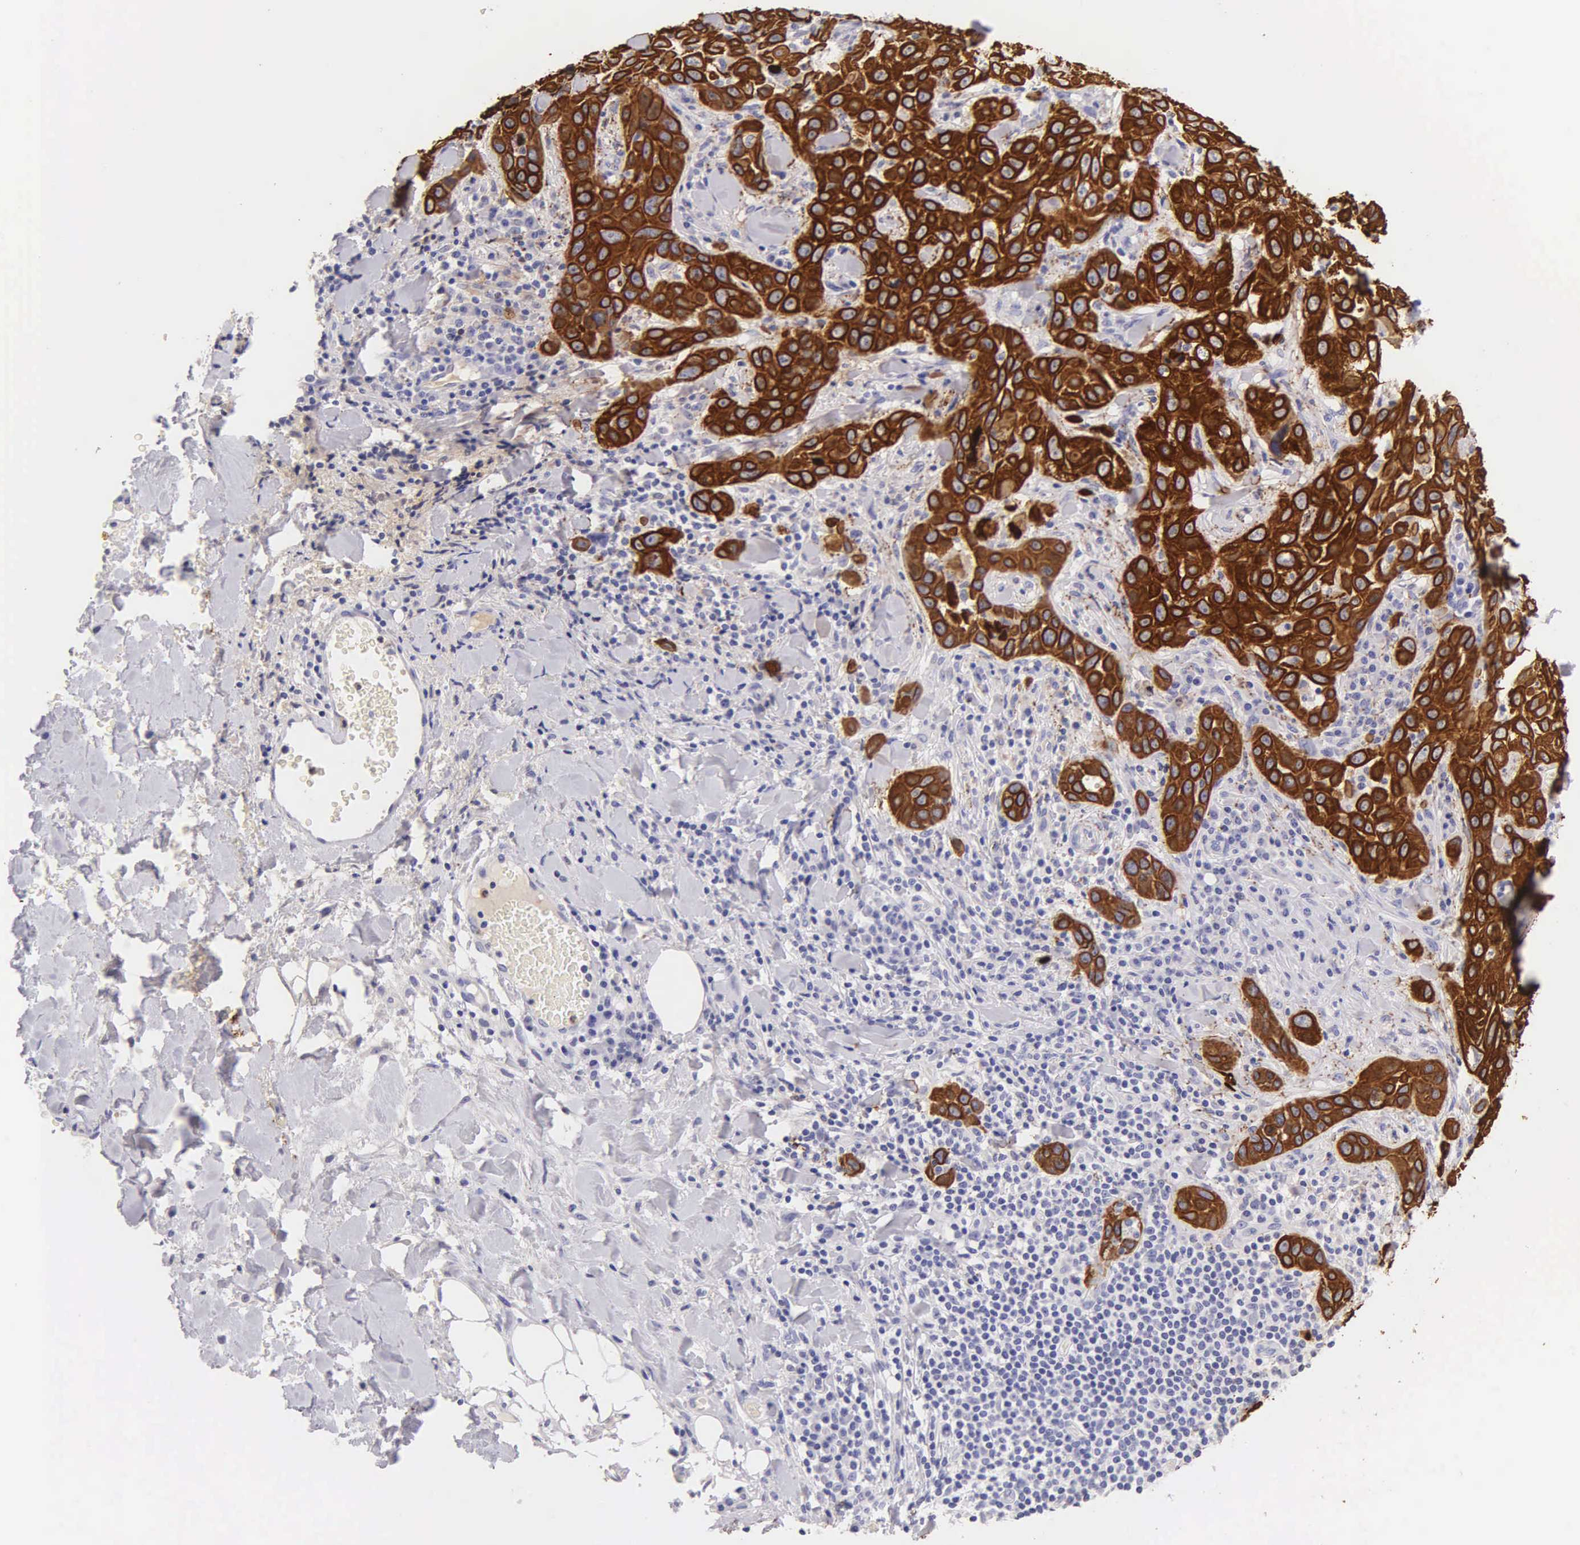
{"staining": {"intensity": "strong", "quantity": ">75%", "location": "cytoplasmic/membranous"}, "tissue": "skin cancer", "cell_type": "Tumor cells", "image_type": "cancer", "snomed": [{"axis": "morphology", "description": "Squamous cell carcinoma, NOS"}, {"axis": "topography", "description": "Skin"}], "caption": "Skin cancer (squamous cell carcinoma) was stained to show a protein in brown. There is high levels of strong cytoplasmic/membranous expression in approximately >75% of tumor cells.", "gene": "KRT17", "patient": {"sex": "male", "age": 84}}